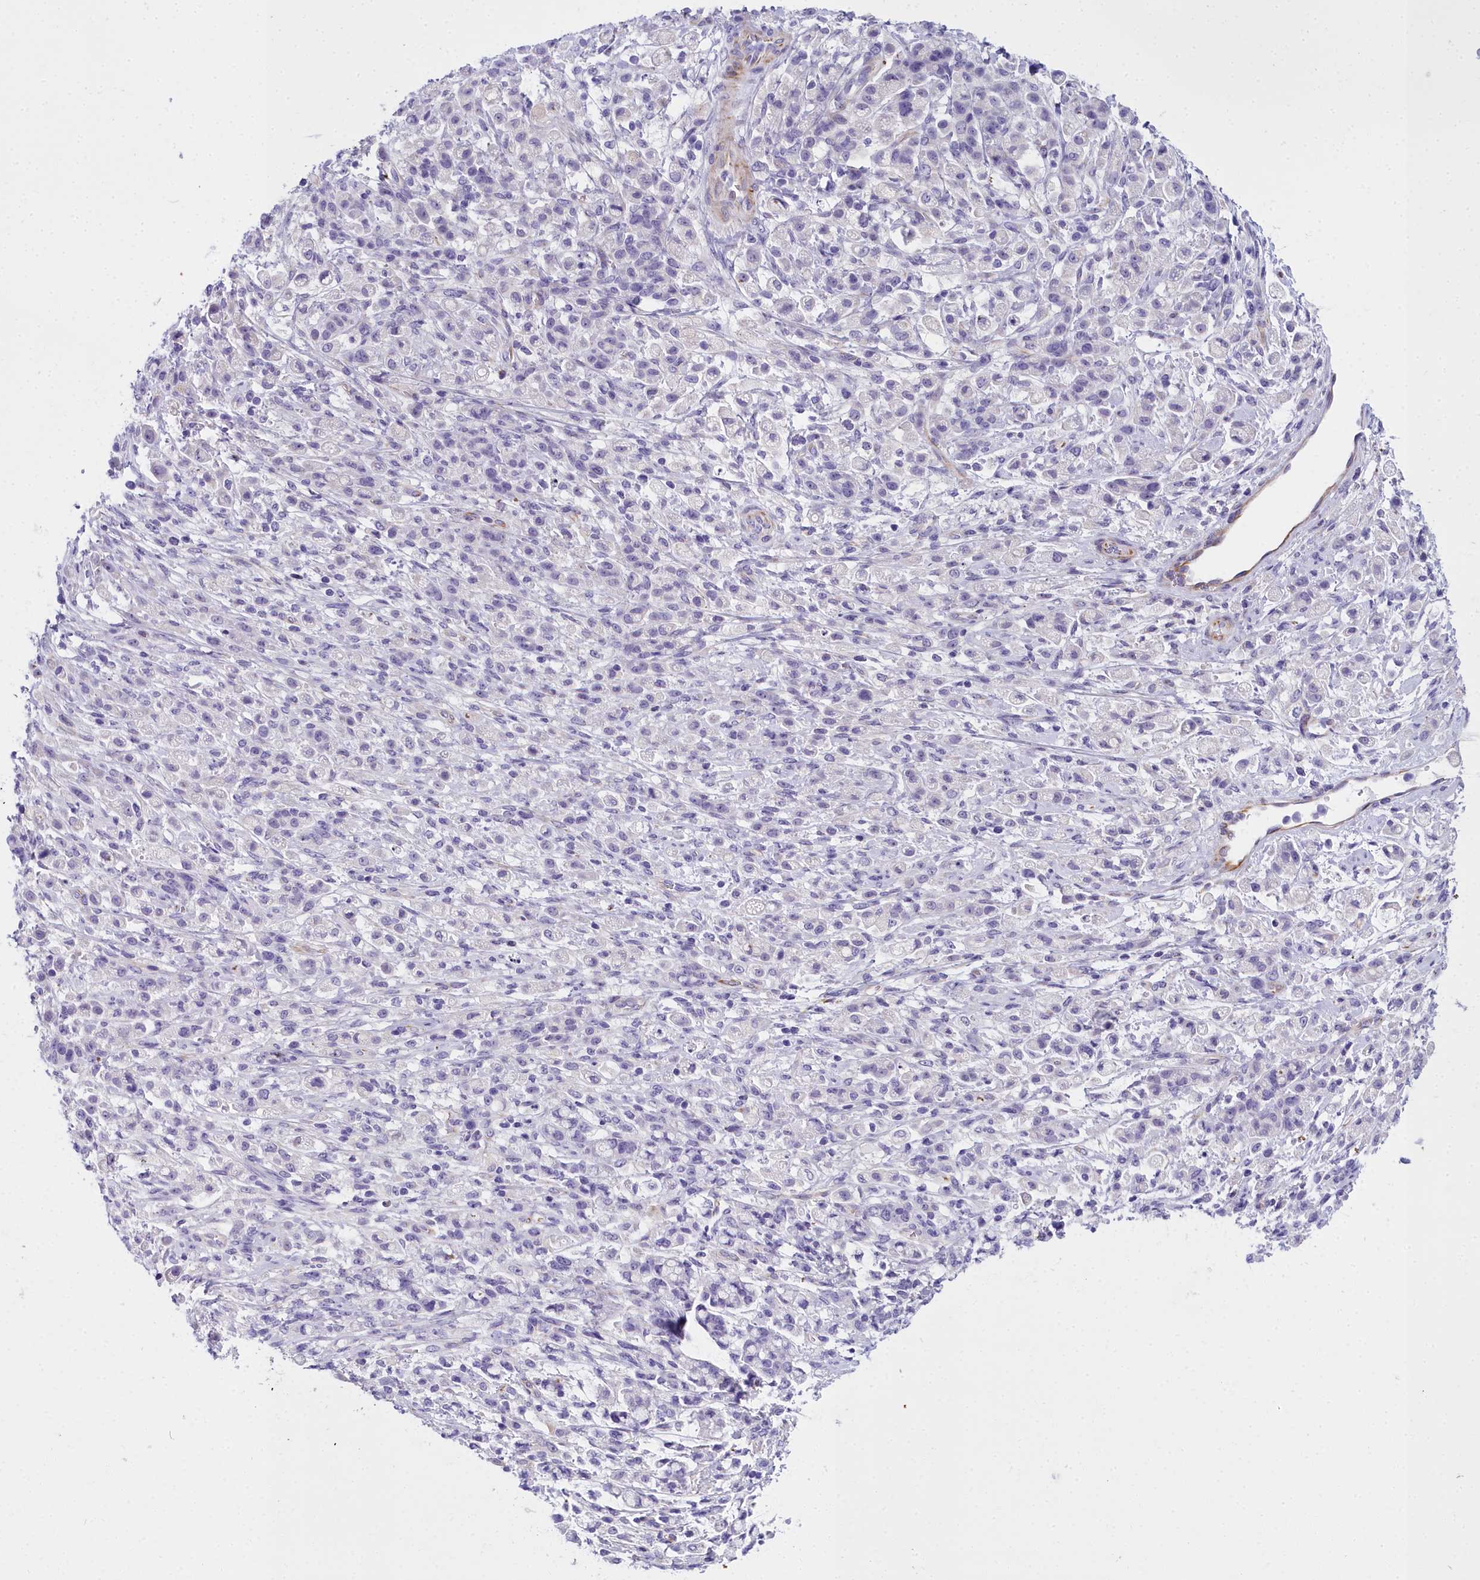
{"staining": {"intensity": "negative", "quantity": "none", "location": "none"}, "tissue": "stomach cancer", "cell_type": "Tumor cells", "image_type": "cancer", "snomed": [{"axis": "morphology", "description": "Adenocarcinoma, NOS"}, {"axis": "topography", "description": "Stomach"}], "caption": "A high-resolution image shows immunohistochemistry staining of stomach adenocarcinoma, which displays no significant expression in tumor cells. Nuclei are stained in blue.", "gene": "TIMM22", "patient": {"sex": "female", "age": 60}}